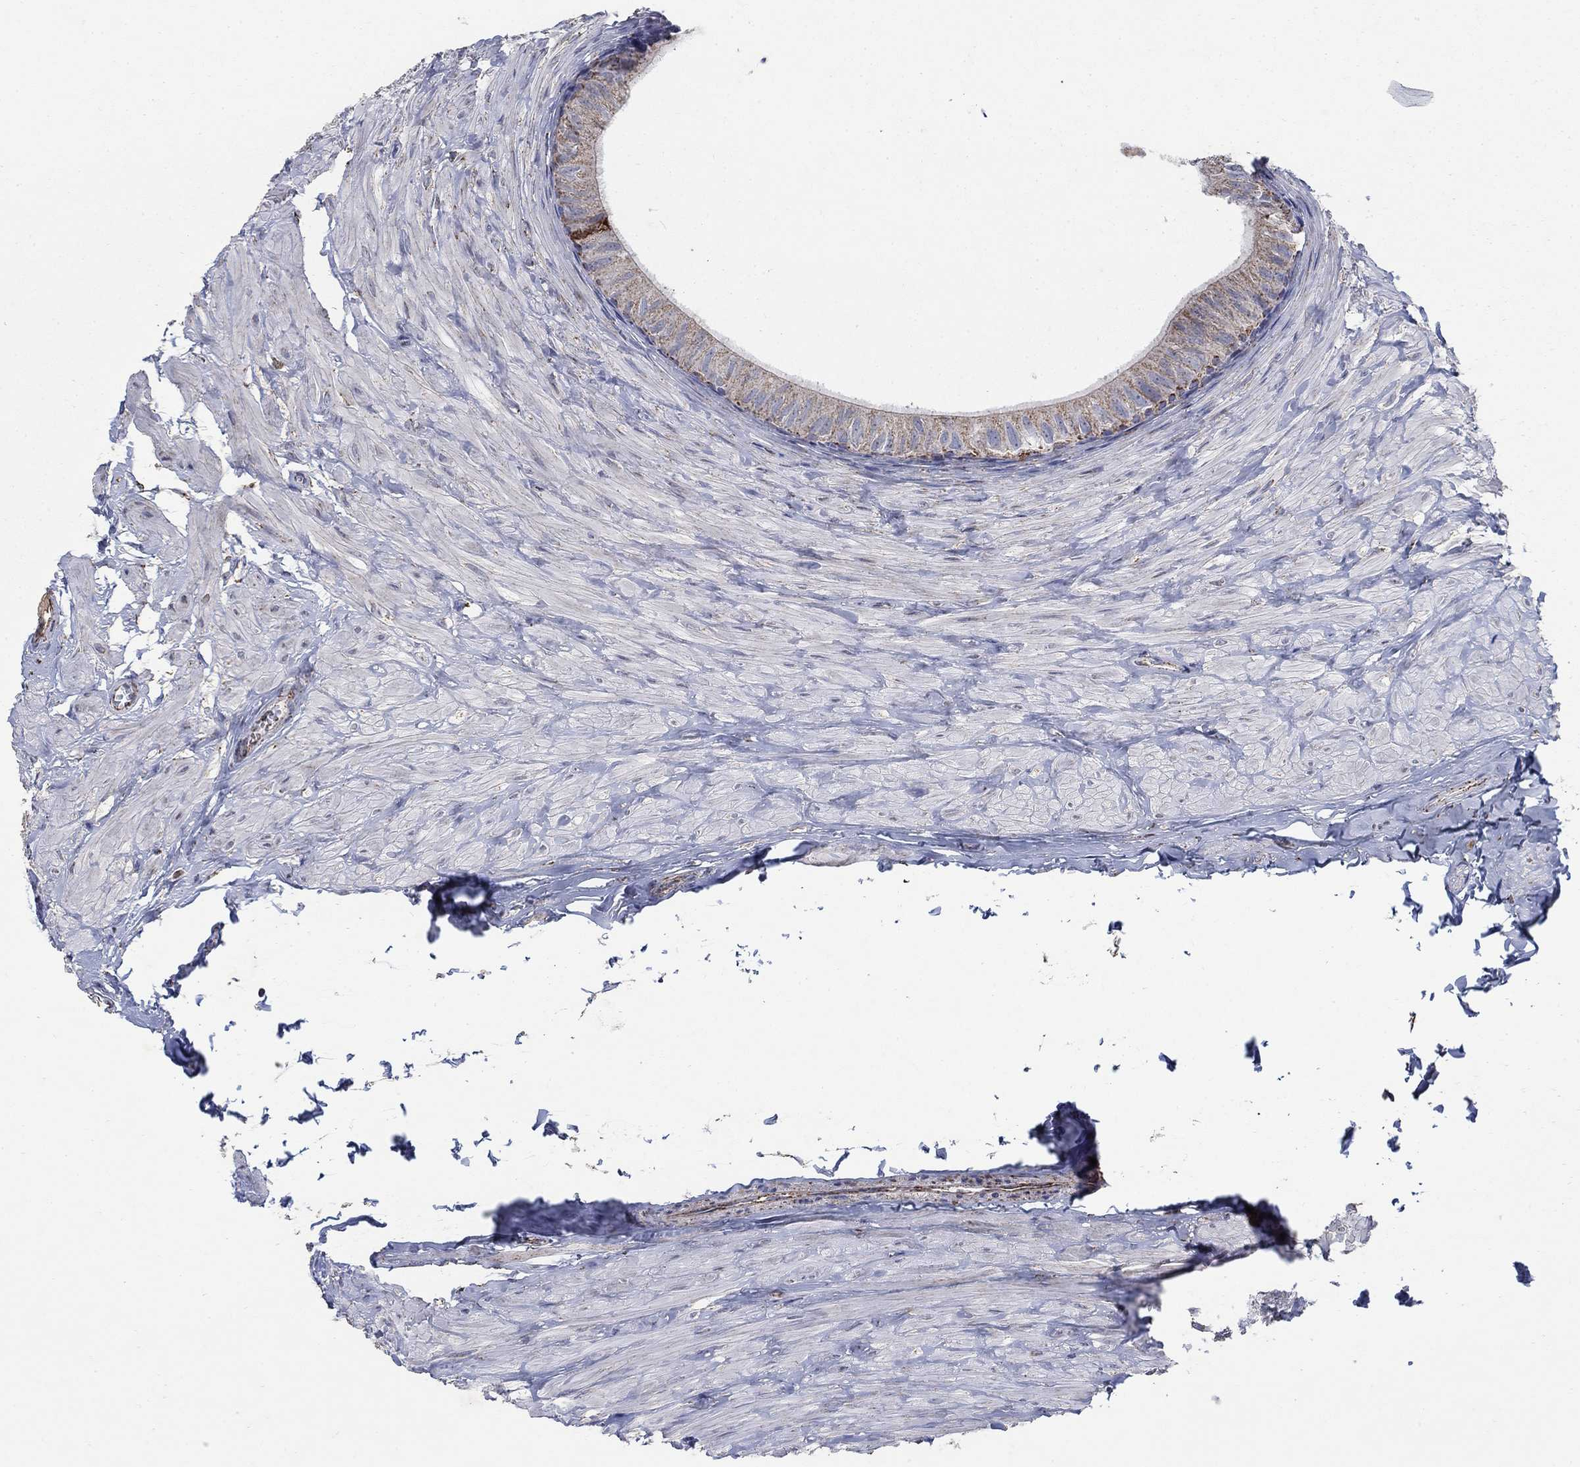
{"staining": {"intensity": "strong", "quantity": "<25%", "location": "cytoplasmic/membranous"}, "tissue": "epididymis", "cell_type": "Glandular cells", "image_type": "normal", "snomed": [{"axis": "morphology", "description": "Normal tissue, NOS"}, {"axis": "topography", "description": "Epididymis"}], "caption": "This photomicrograph displays IHC staining of normal epididymis, with medium strong cytoplasmic/membranous staining in approximately <25% of glandular cells.", "gene": "PNPLA2", "patient": {"sex": "male", "age": 32}}